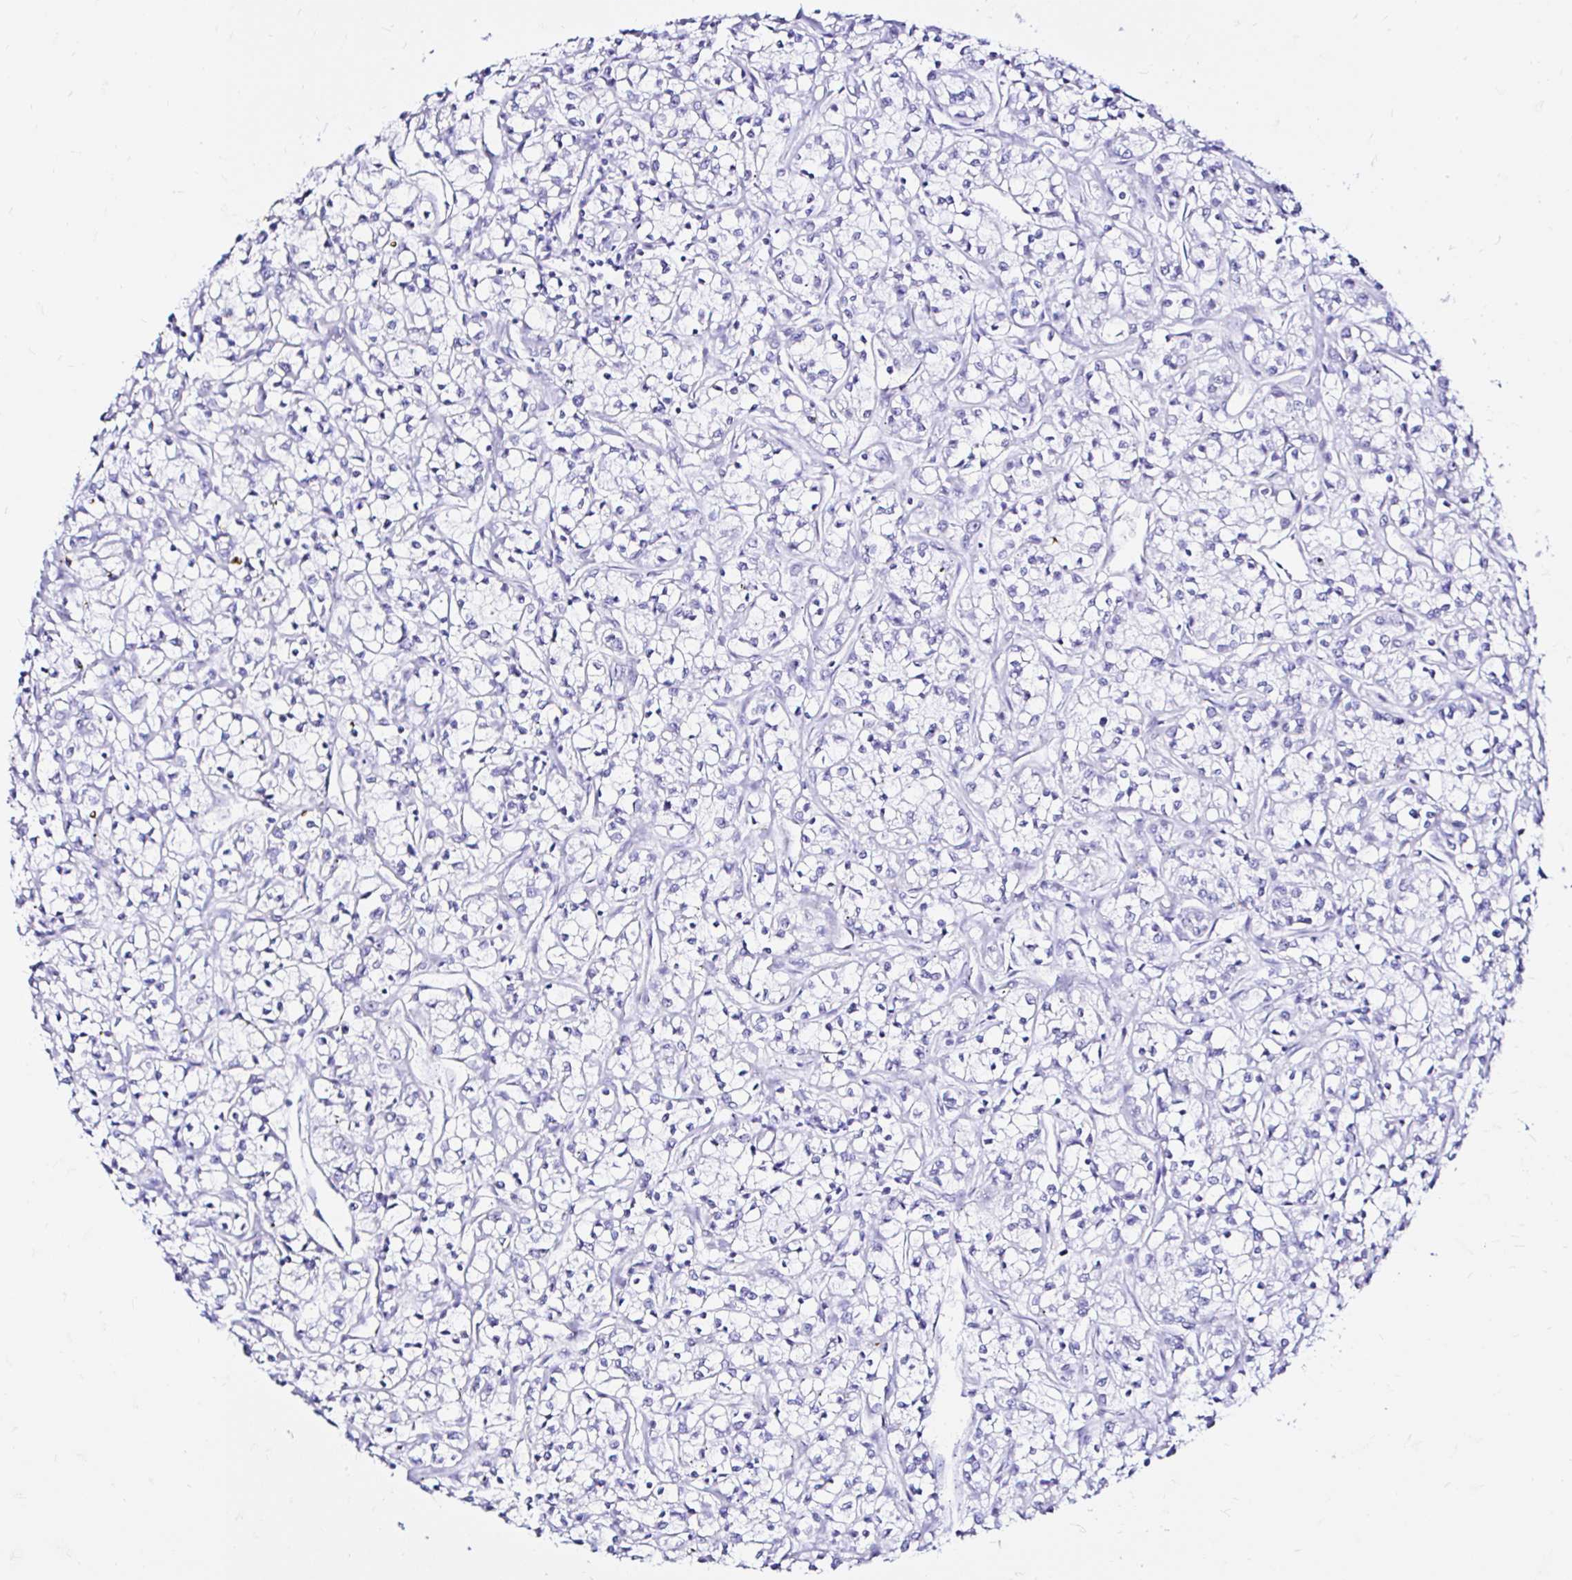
{"staining": {"intensity": "negative", "quantity": "none", "location": "none"}, "tissue": "renal cancer", "cell_type": "Tumor cells", "image_type": "cancer", "snomed": [{"axis": "morphology", "description": "Adenocarcinoma, NOS"}, {"axis": "topography", "description": "Kidney"}], "caption": "This histopathology image is of adenocarcinoma (renal) stained with immunohistochemistry (IHC) to label a protein in brown with the nuclei are counter-stained blue. There is no positivity in tumor cells. (DAB (3,3'-diaminobenzidine) IHC visualized using brightfield microscopy, high magnification).", "gene": "ZNF432", "patient": {"sex": "female", "age": 59}}